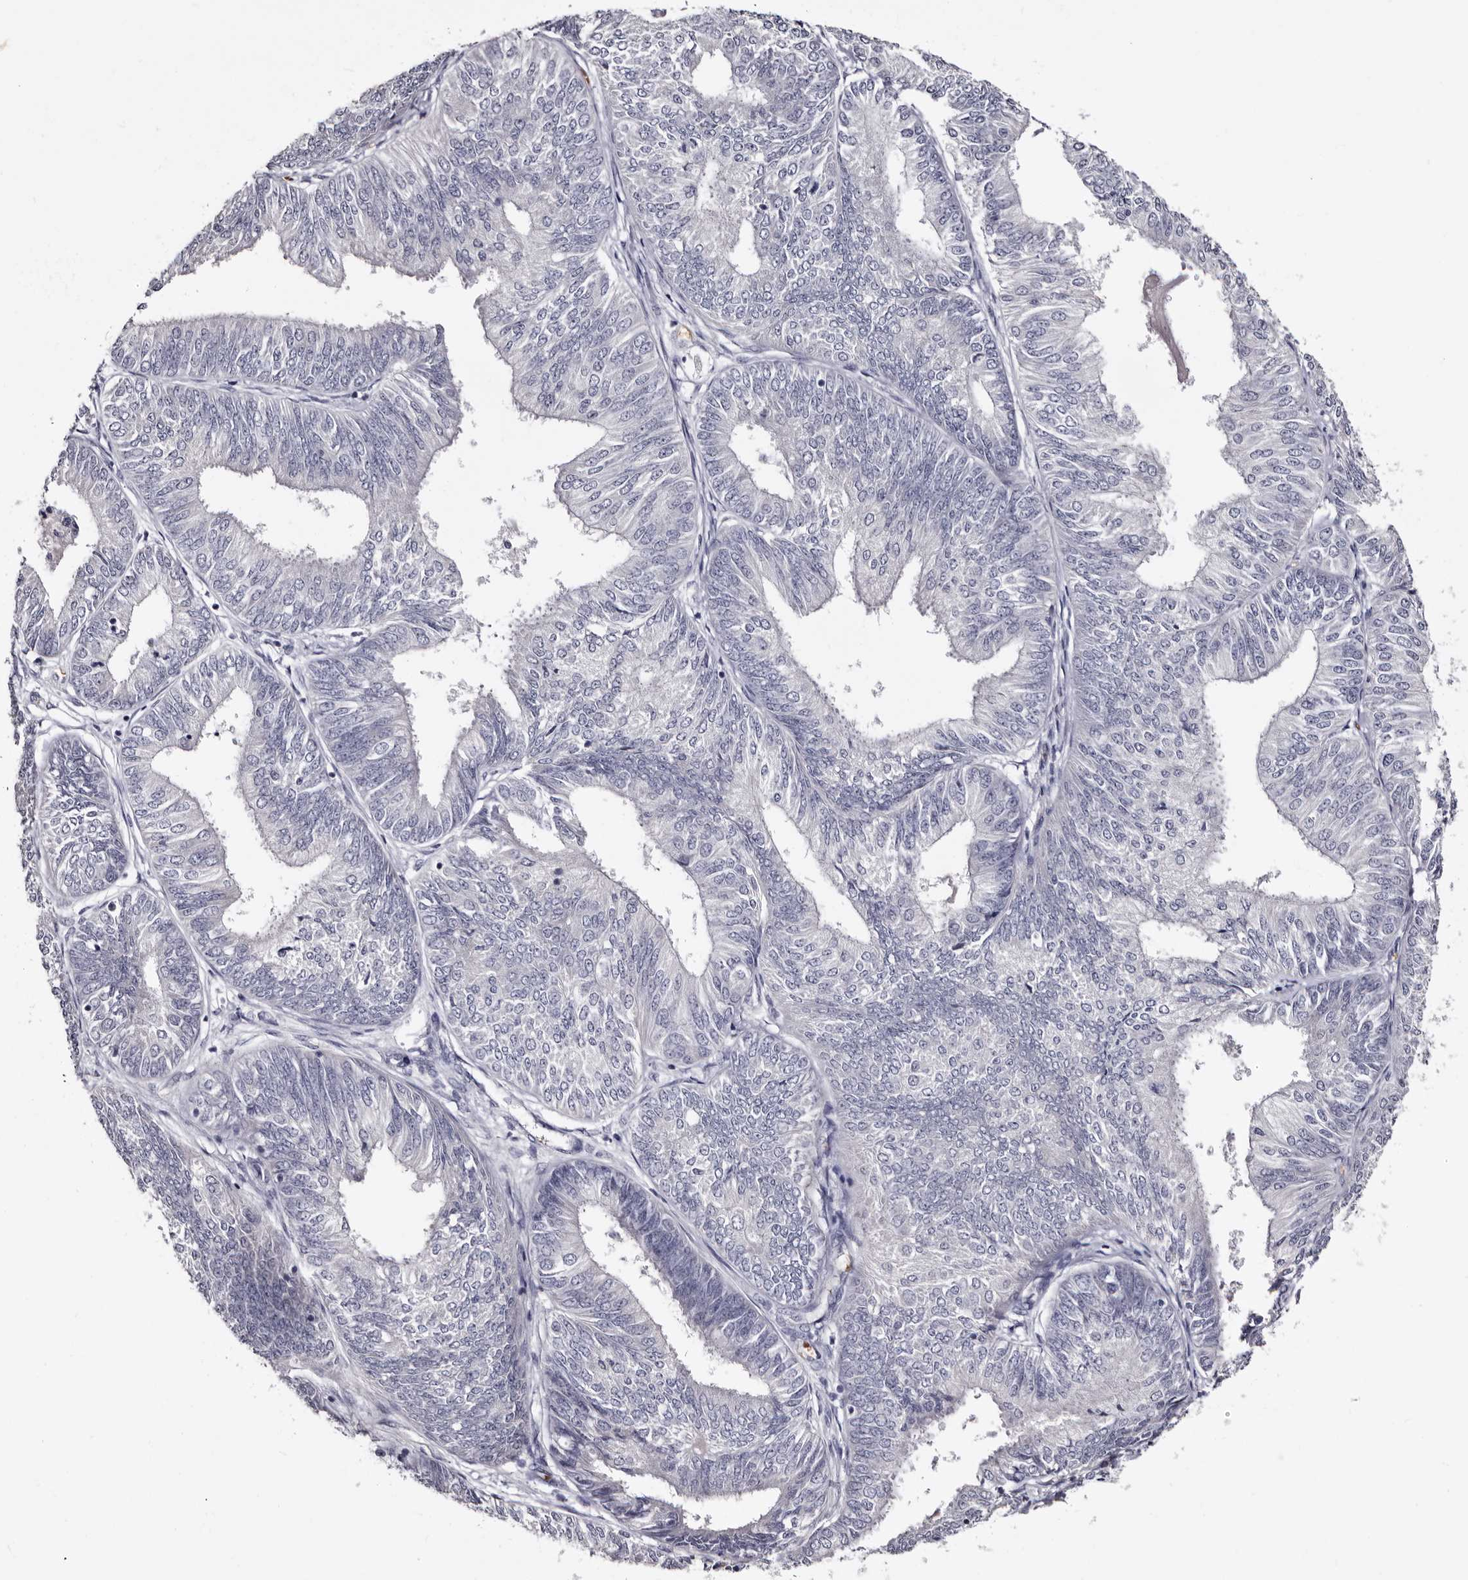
{"staining": {"intensity": "negative", "quantity": "none", "location": "none"}, "tissue": "endometrial cancer", "cell_type": "Tumor cells", "image_type": "cancer", "snomed": [{"axis": "morphology", "description": "Adenocarcinoma, NOS"}, {"axis": "topography", "description": "Endometrium"}], "caption": "This is a histopathology image of IHC staining of endometrial adenocarcinoma, which shows no expression in tumor cells.", "gene": "BPGM", "patient": {"sex": "female", "age": 58}}